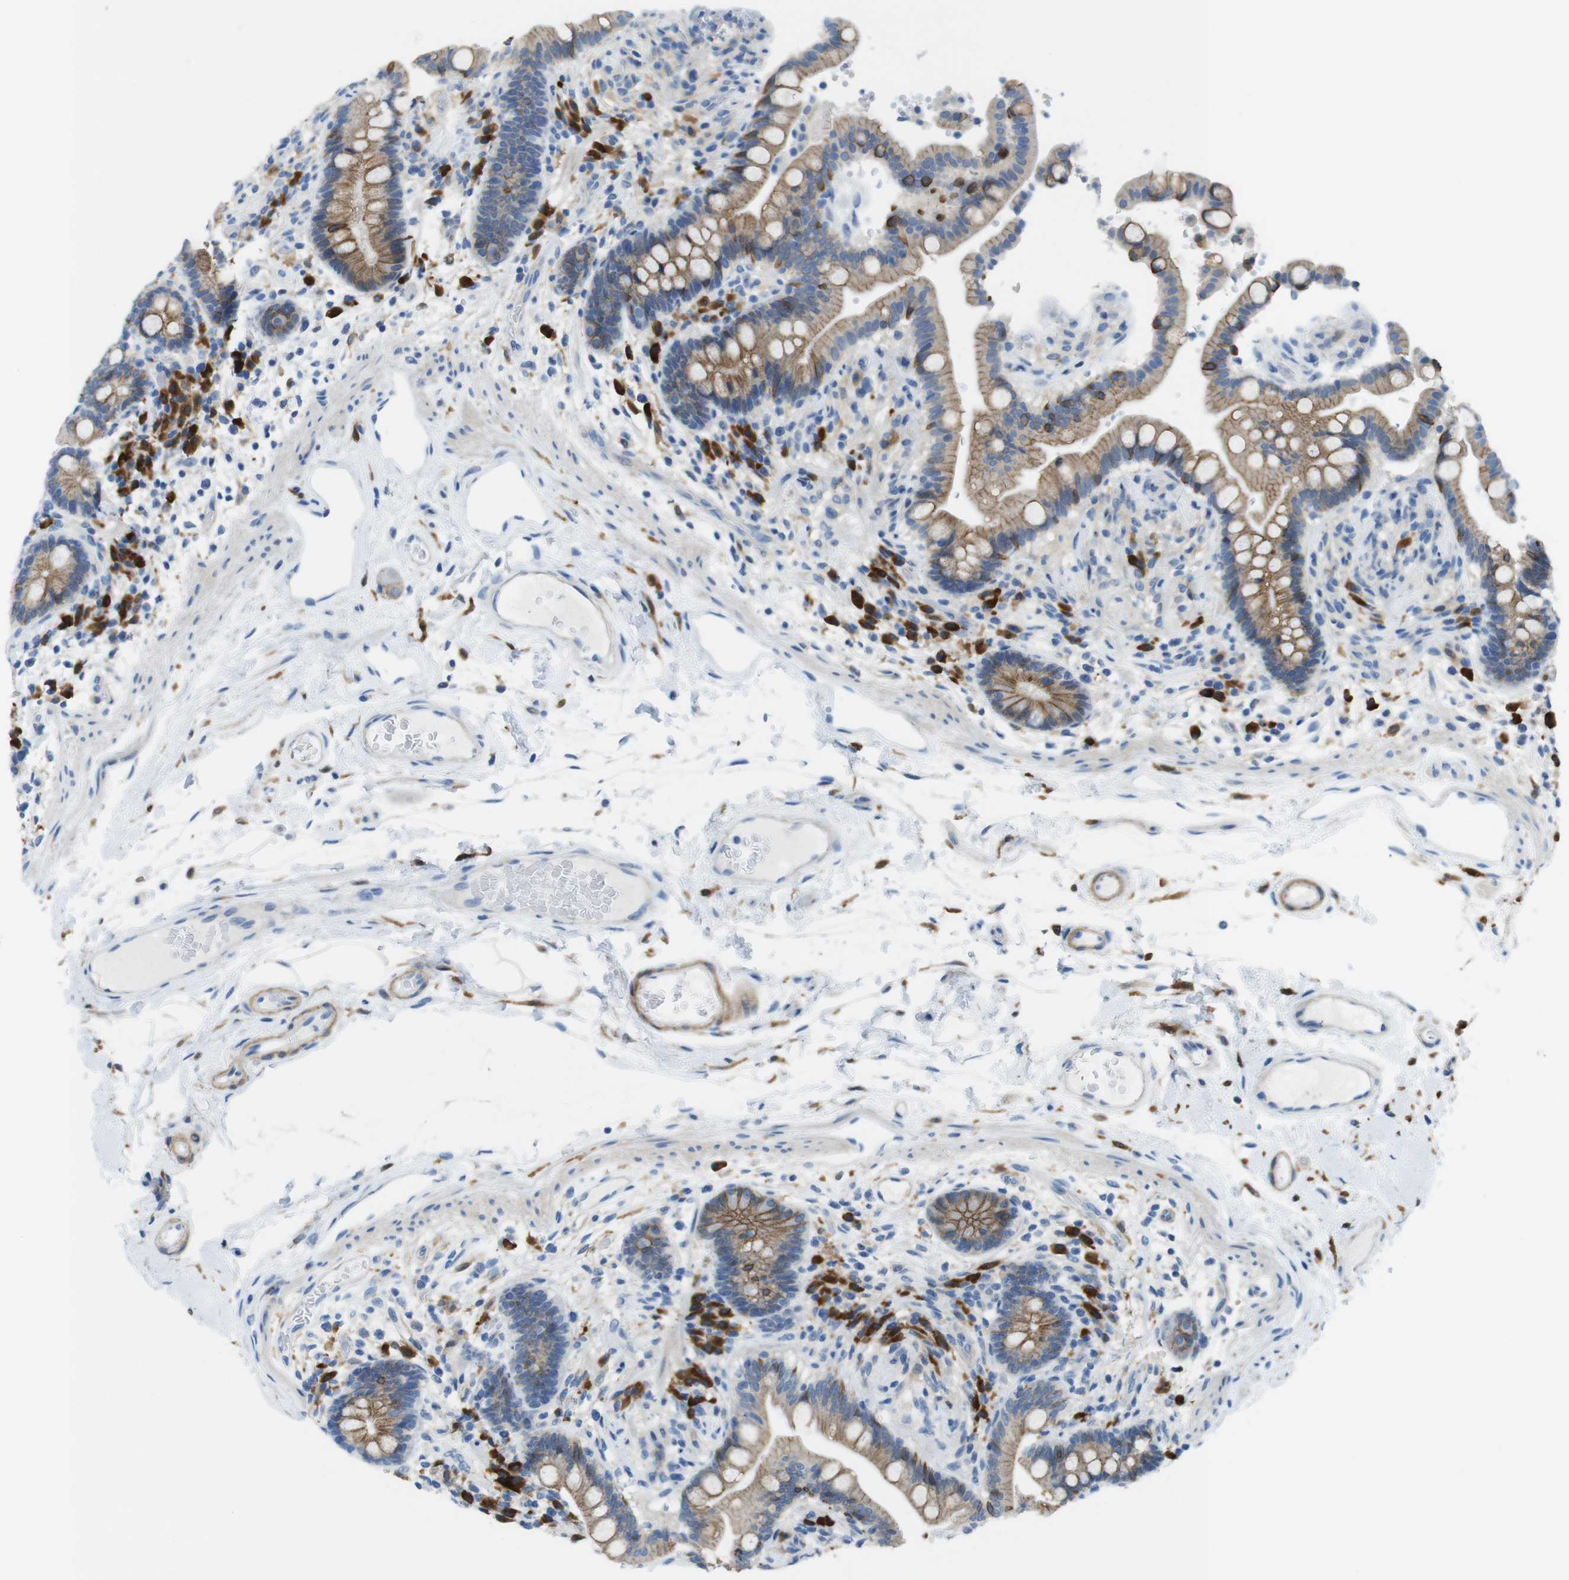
{"staining": {"intensity": "negative", "quantity": "none", "location": "none"}, "tissue": "colon", "cell_type": "Endothelial cells", "image_type": "normal", "snomed": [{"axis": "morphology", "description": "Normal tissue, NOS"}, {"axis": "topography", "description": "Colon"}], "caption": "Micrograph shows no significant protein positivity in endothelial cells of benign colon. (IHC, brightfield microscopy, high magnification).", "gene": "CLMN", "patient": {"sex": "male", "age": 73}}